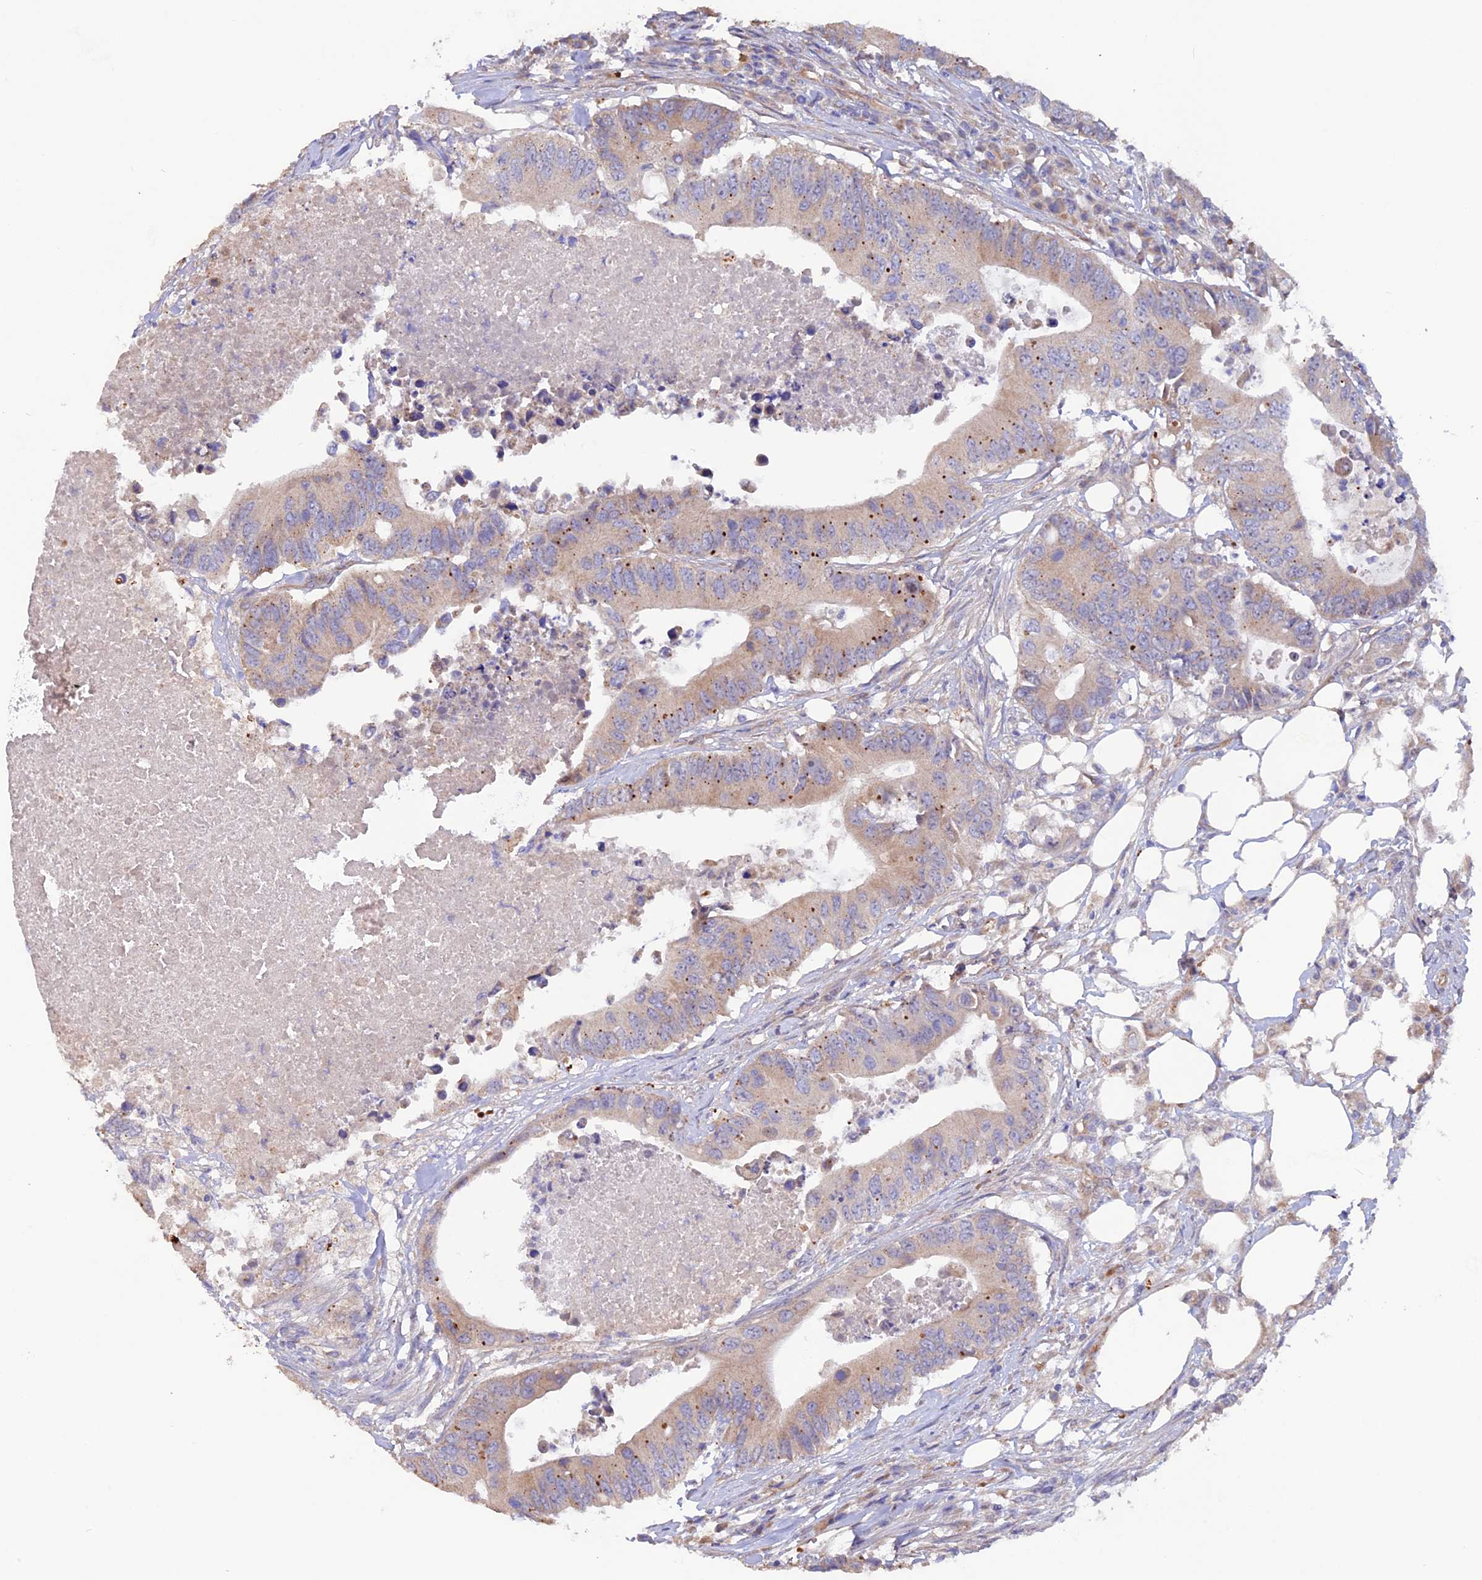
{"staining": {"intensity": "moderate", "quantity": "<25%", "location": "cytoplasmic/membranous"}, "tissue": "colorectal cancer", "cell_type": "Tumor cells", "image_type": "cancer", "snomed": [{"axis": "morphology", "description": "Adenocarcinoma, NOS"}, {"axis": "topography", "description": "Colon"}], "caption": "Moderate cytoplasmic/membranous protein expression is seen in approximately <25% of tumor cells in colorectal cancer (adenocarcinoma).", "gene": "DUS3L", "patient": {"sex": "male", "age": 71}}